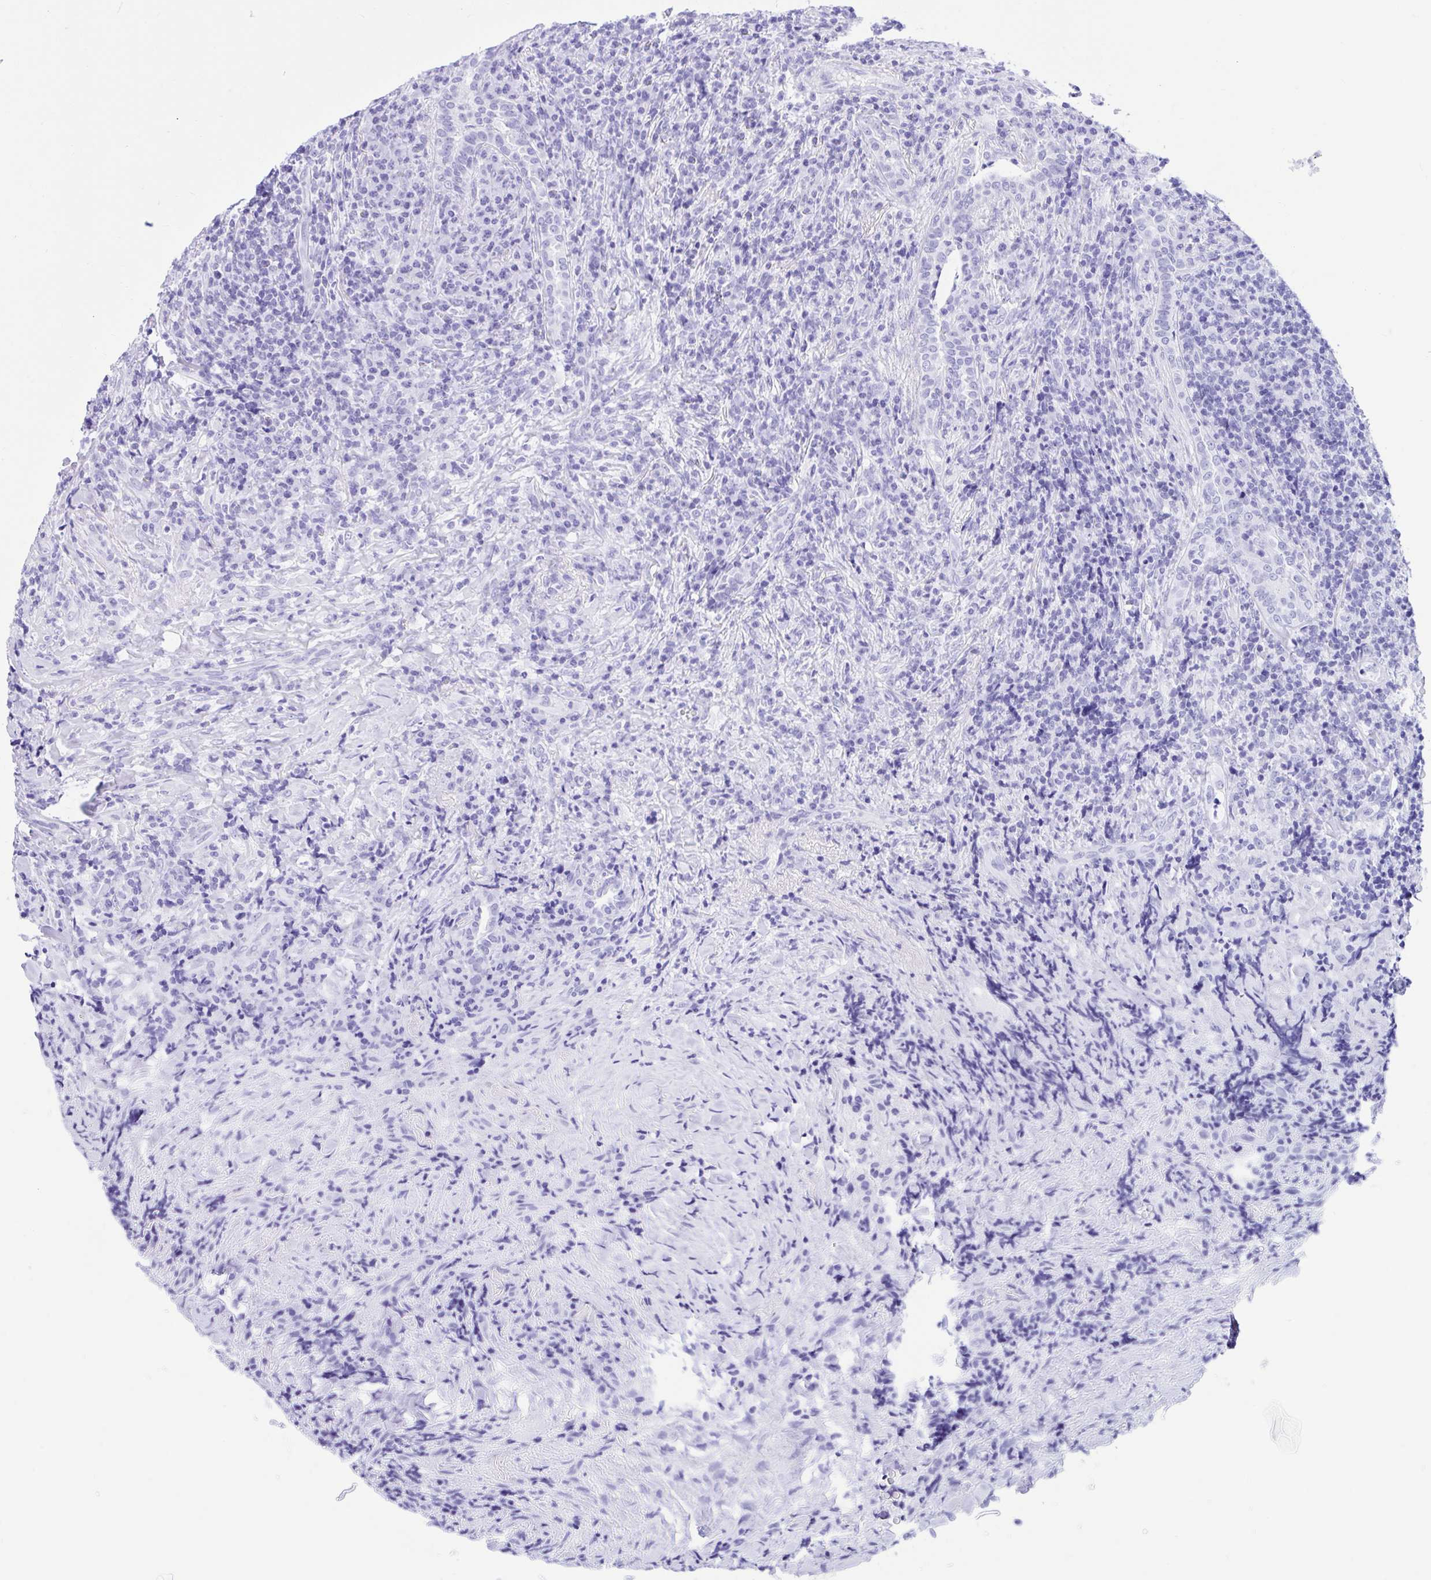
{"staining": {"intensity": "negative", "quantity": "none", "location": "none"}, "tissue": "lymphoma", "cell_type": "Tumor cells", "image_type": "cancer", "snomed": [{"axis": "morphology", "description": "Hodgkin's disease, NOS"}, {"axis": "topography", "description": "Lung"}], "caption": "Lymphoma was stained to show a protein in brown. There is no significant expression in tumor cells.", "gene": "TLN2", "patient": {"sex": "male", "age": 17}}